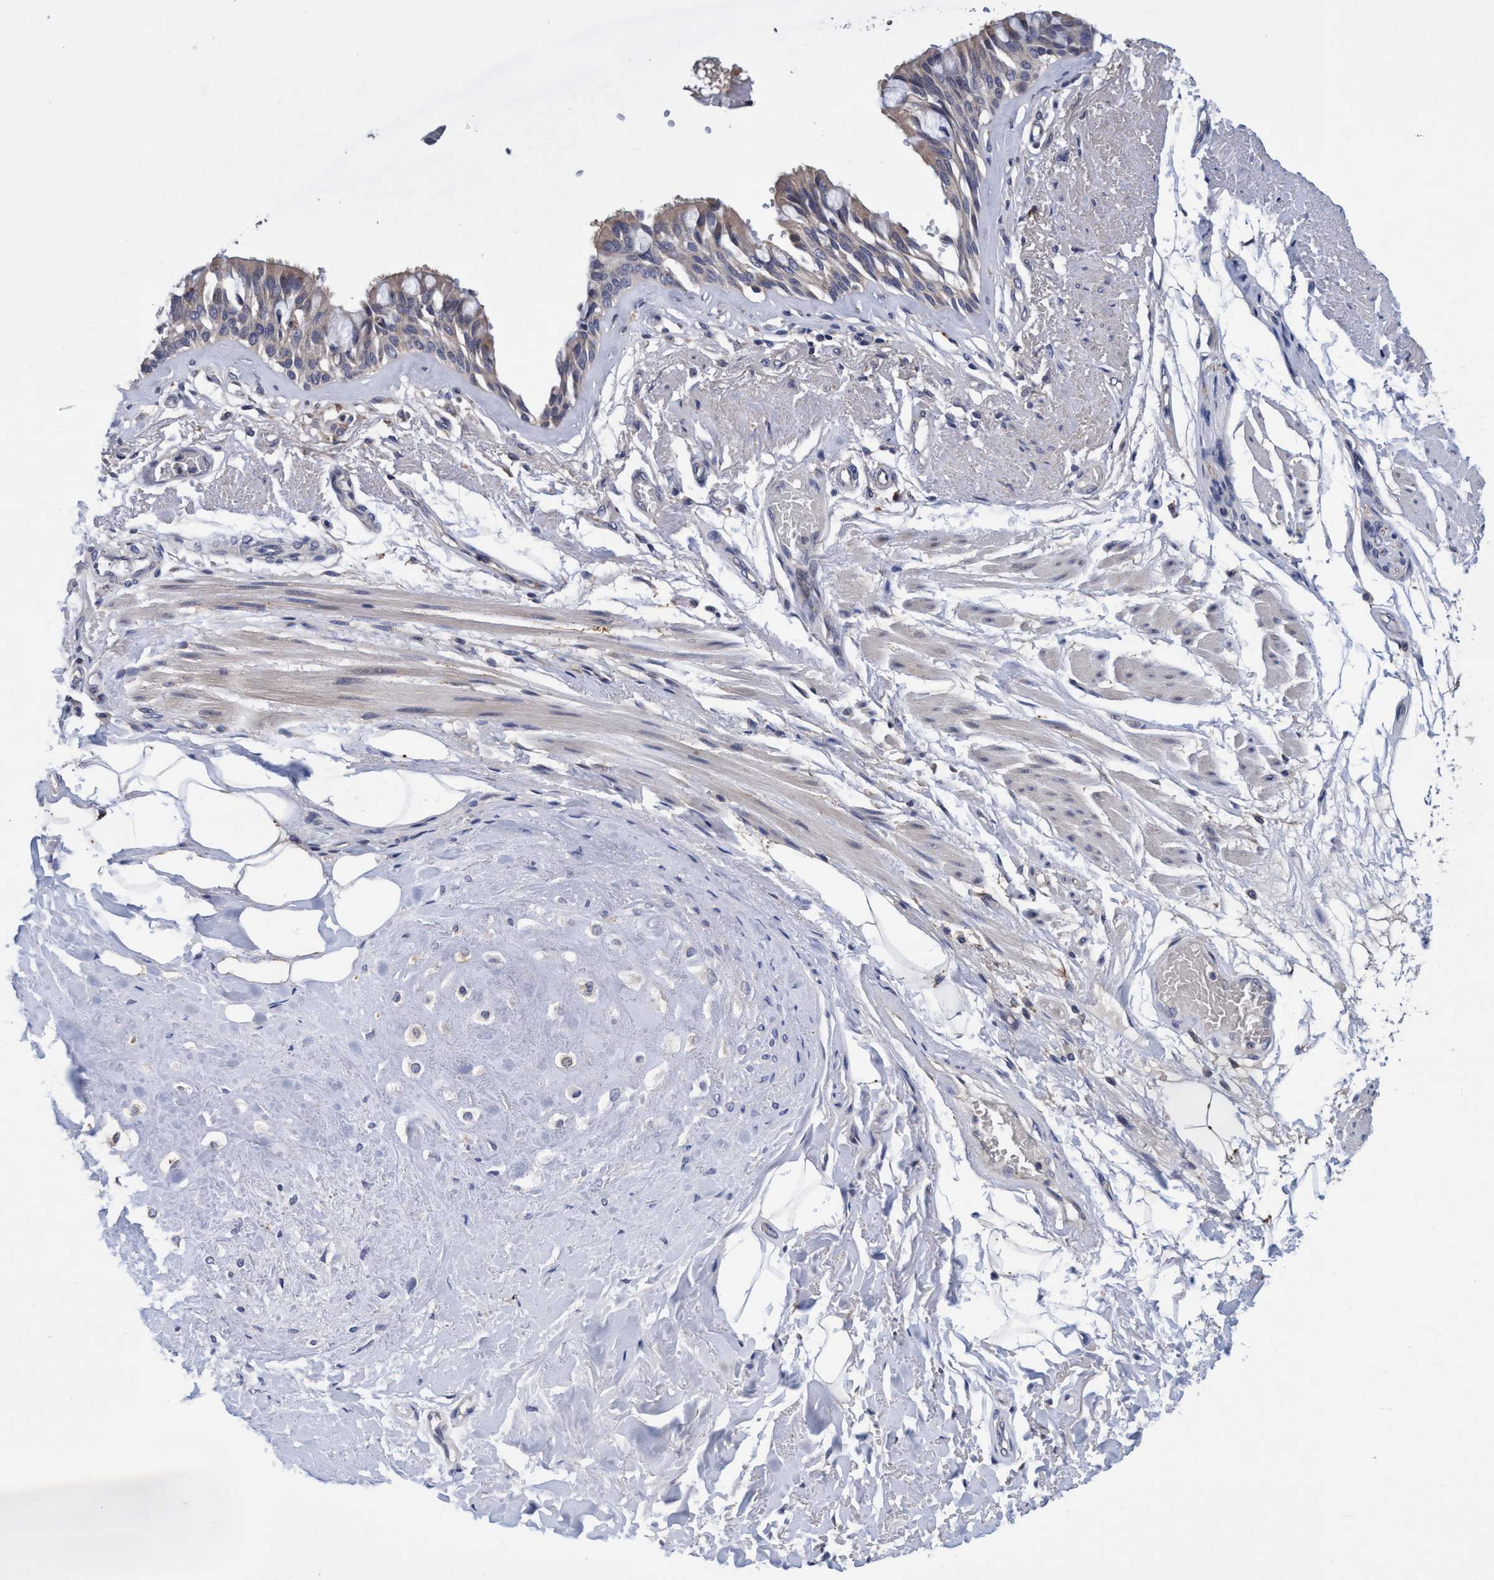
{"staining": {"intensity": "weak", "quantity": "25%-75%", "location": "cytoplasmic/membranous"}, "tissue": "bronchus", "cell_type": "Respiratory epithelial cells", "image_type": "normal", "snomed": [{"axis": "morphology", "description": "Normal tissue, NOS"}, {"axis": "topography", "description": "Bronchus"}], "caption": "Protein expression by immunohistochemistry (IHC) shows weak cytoplasmic/membranous staining in approximately 25%-75% of respiratory epithelial cells in unremarkable bronchus.", "gene": "CALCOCO2", "patient": {"sex": "male", "age": 66}}